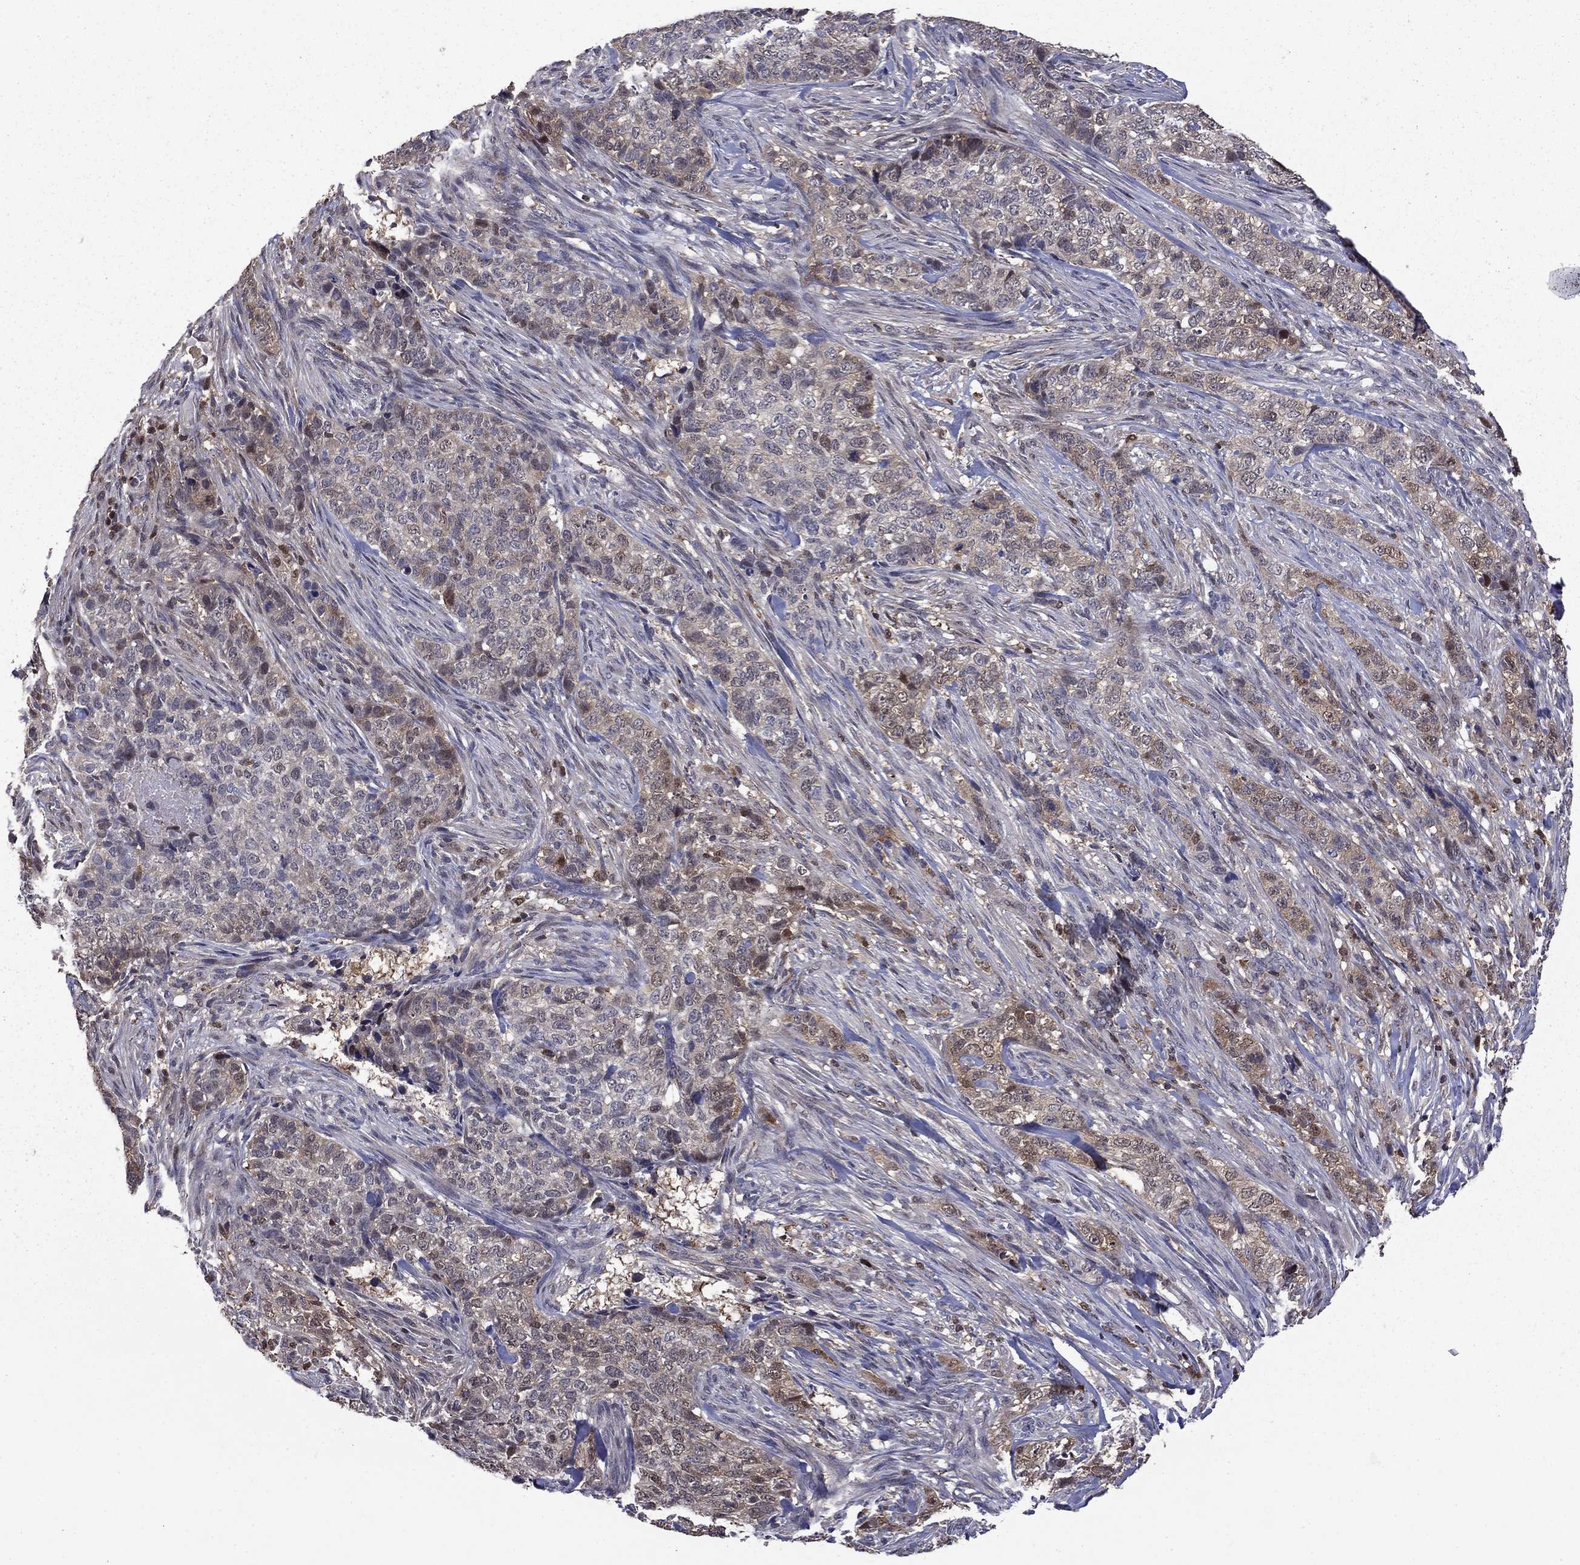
{"staining": {"intensity": "weak", "quantity": "<25%", "location": "cytoplasmic/membranous"}, "tissue": "skin cancer", "cell_type": "Tumor cells", "image_type": "cancer", "snomed": [{"axis": "morphology", "description": "Basal cell carcinoma"}, {"axis": "topography", "description": "Skin"}], "caption": "Immunohistochemistry (IHC) micrograph of human skin basal cell carcinoma stained for a protein (brown), which exhibits no positivity in tumor cells. Nuclei are stained in blue.", "gene": "APPBP2", "patient": {"sex": "female", "age": 69}}